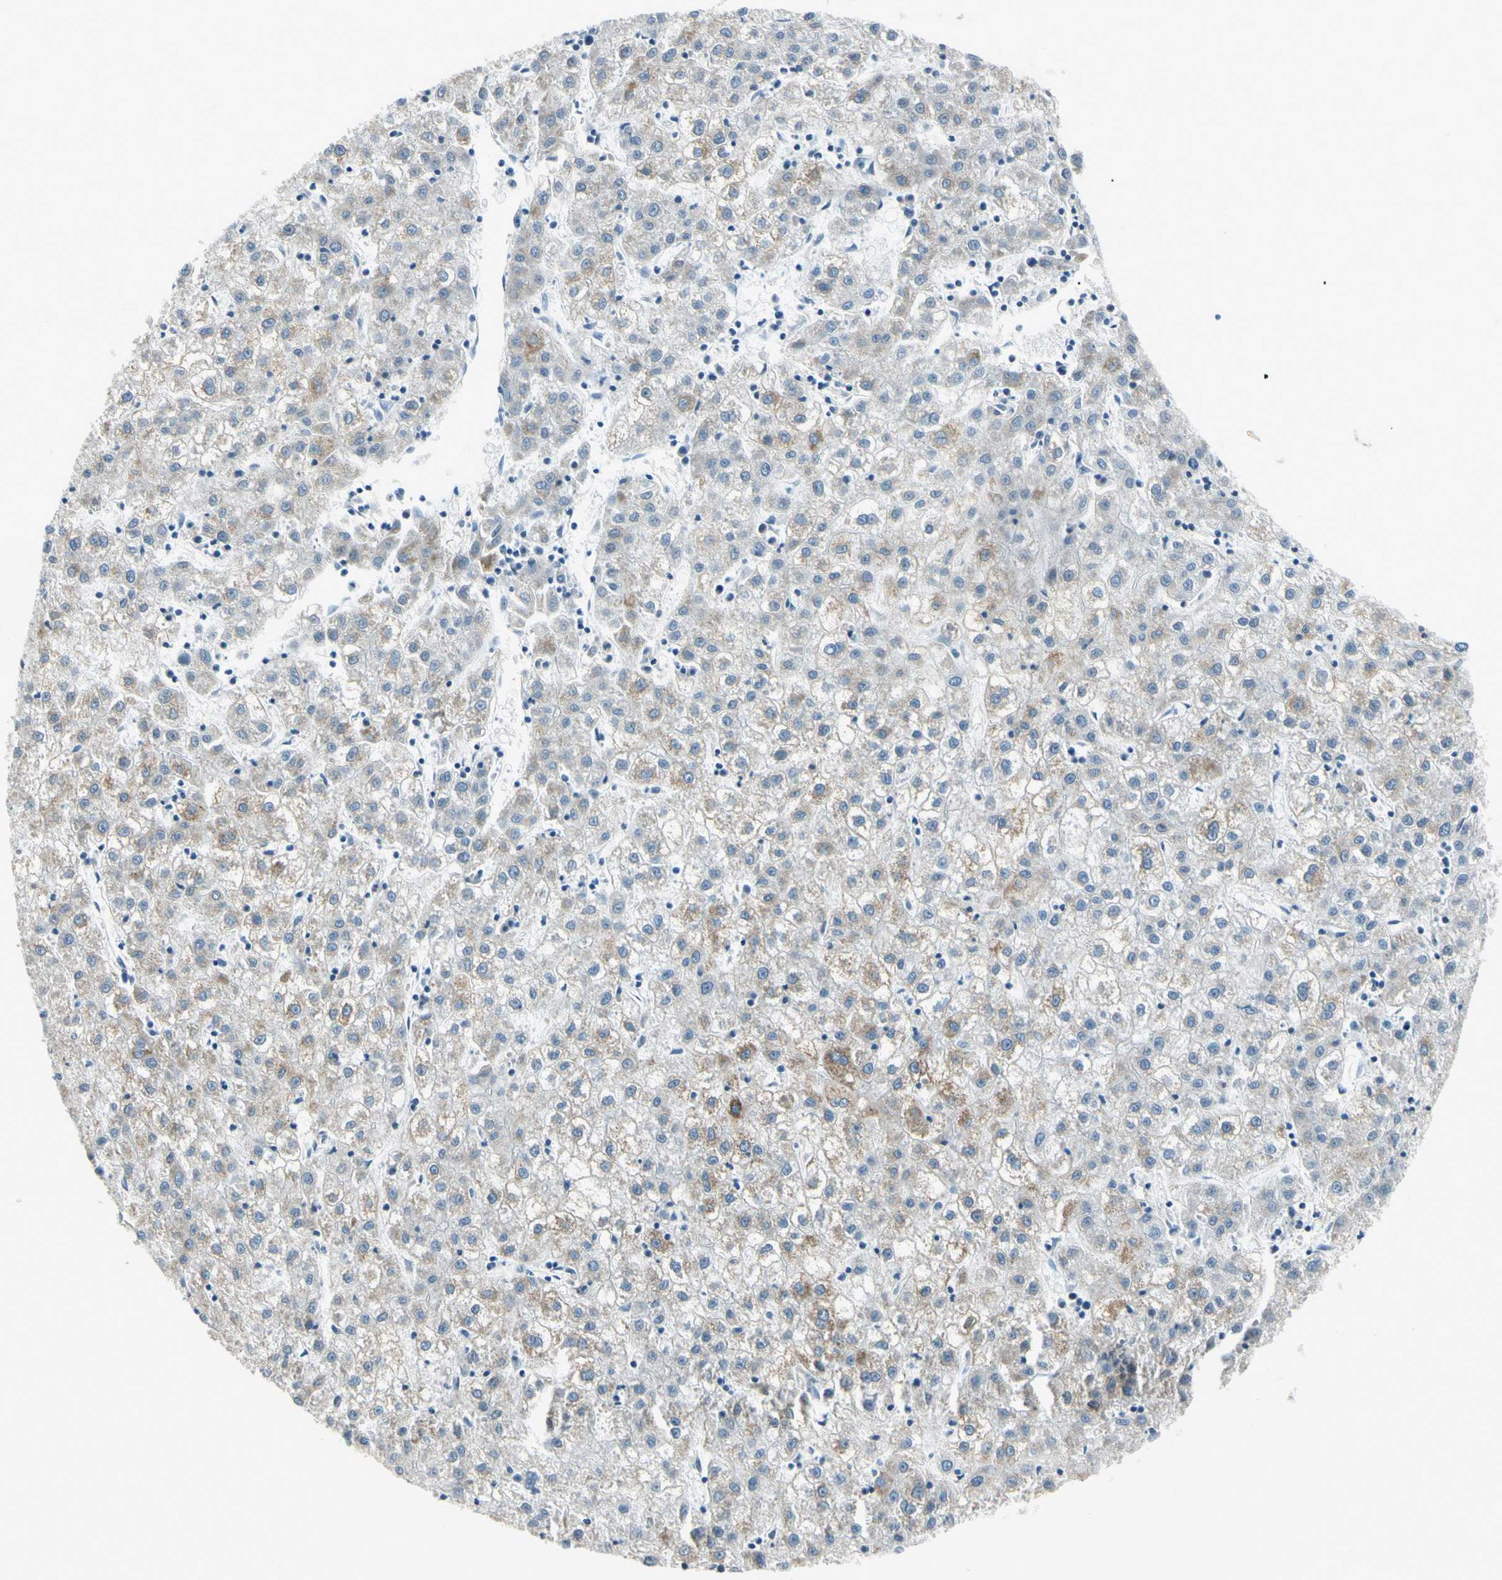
{"staining": {"intensity": "moderate", "quantity": "<25%", "location": "cytoplasmic/membranous"}, "tissue": "liver cancer", "cell_type": "Tumor cells", "image_type": "cancer", "snomed": [{"axis": "morphology", "description": "Carcinoma, Hepatocellular, NOS"}, {"axis": "topography", "description": "Liver"}], "caption": "Moderate cytoplasmic/membranous protein expression is appreciated in approximately <25% of tumor cells in liver hepatocellular carcinoma.", "gene": "SLC6A15", "patient": {"sex": "male", "age": 72}}